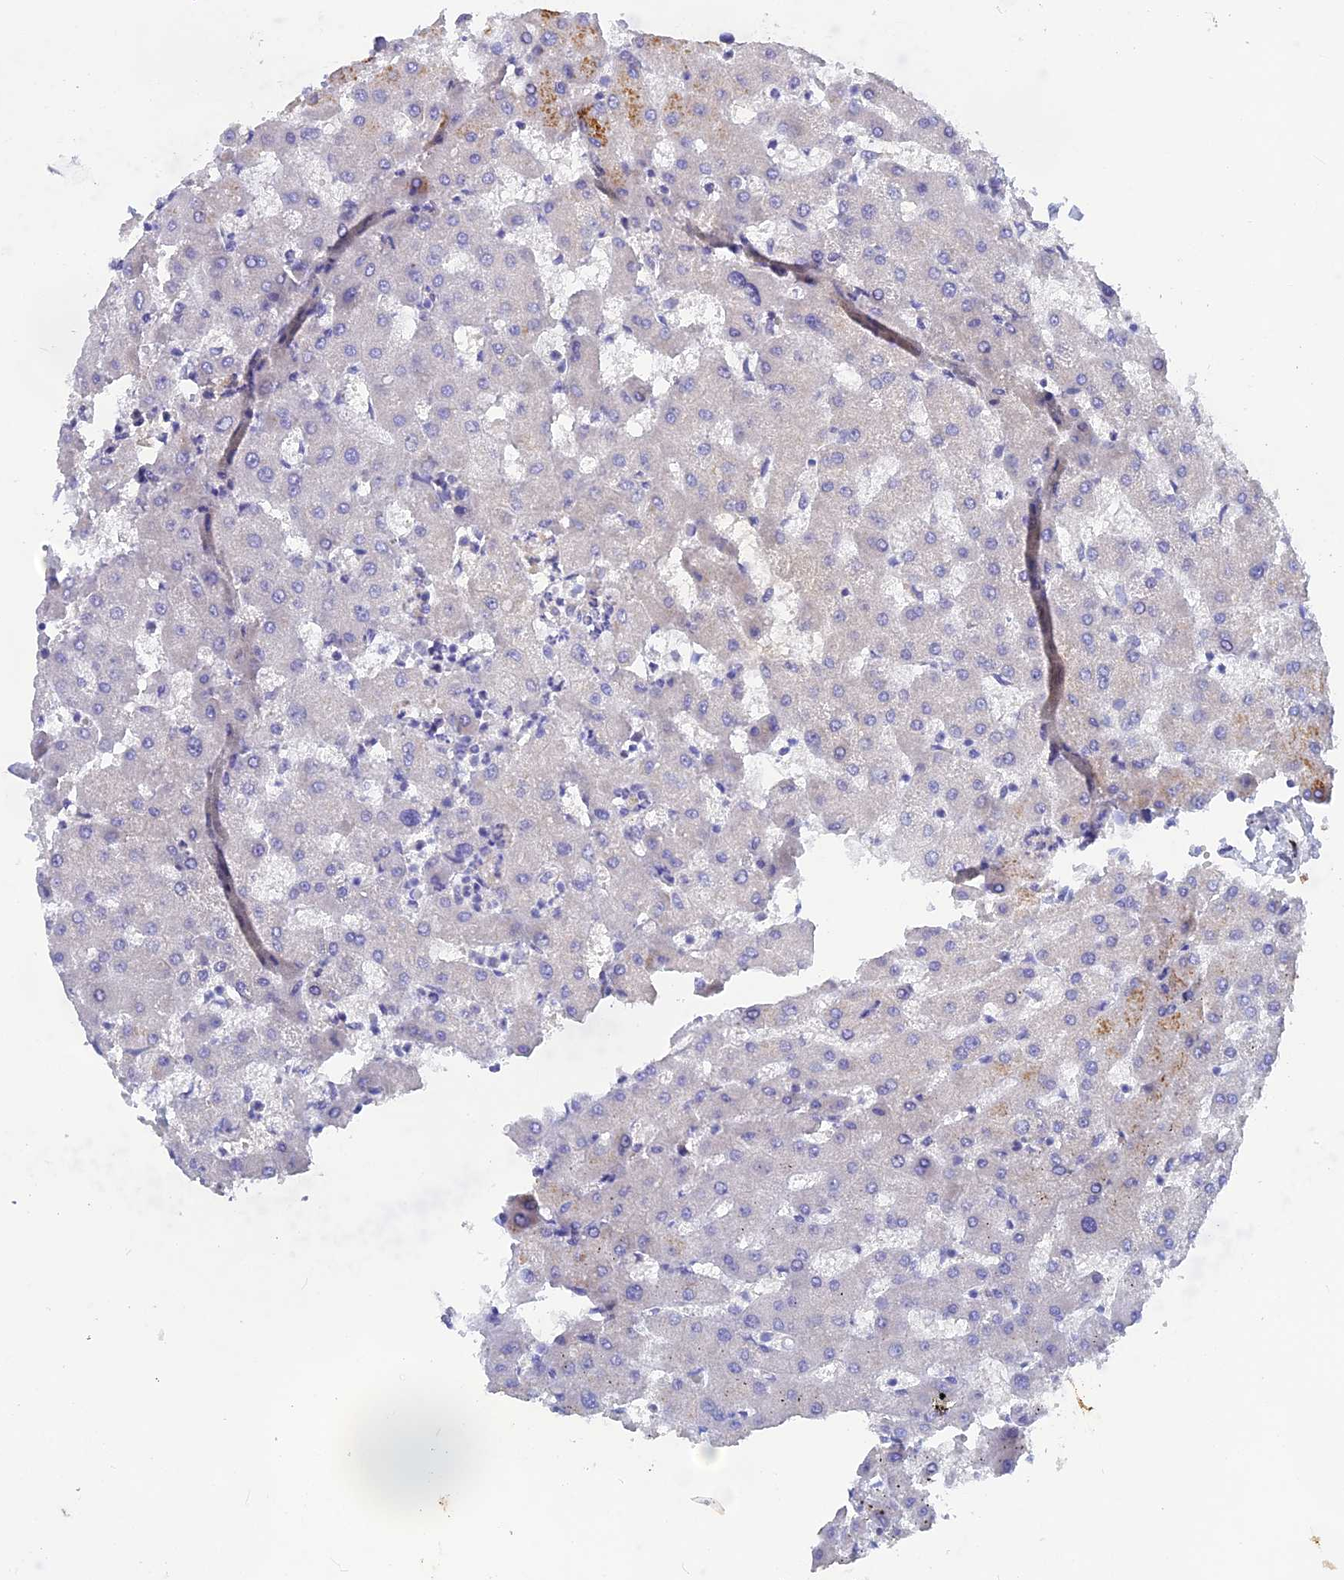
{"staining": {"intensity": "weak", "quantity": "<25%", "location": "cytoplasmic/membranous"}, "tissue": "liver", "cell_type": "Cholangiocytes", "image_type": "normal", "snomed": [{"axis": "morphology", "description": "Normal tissue, NOS"}, {"axis": "topography", "description": "Liver"}], "caption": "DAB immunohistochemical staining of unremarkable human liver exhibits no significant expression in cholangiocytes. Brightfield microscopy of immunohistochemistry stained with DAB (3,3'-diaminobenzidine) (brown) and hematoxylin (blue), captured at high magnification.", "gene": "TENT4B", "patient": {"sex": "female", "age": 63}}